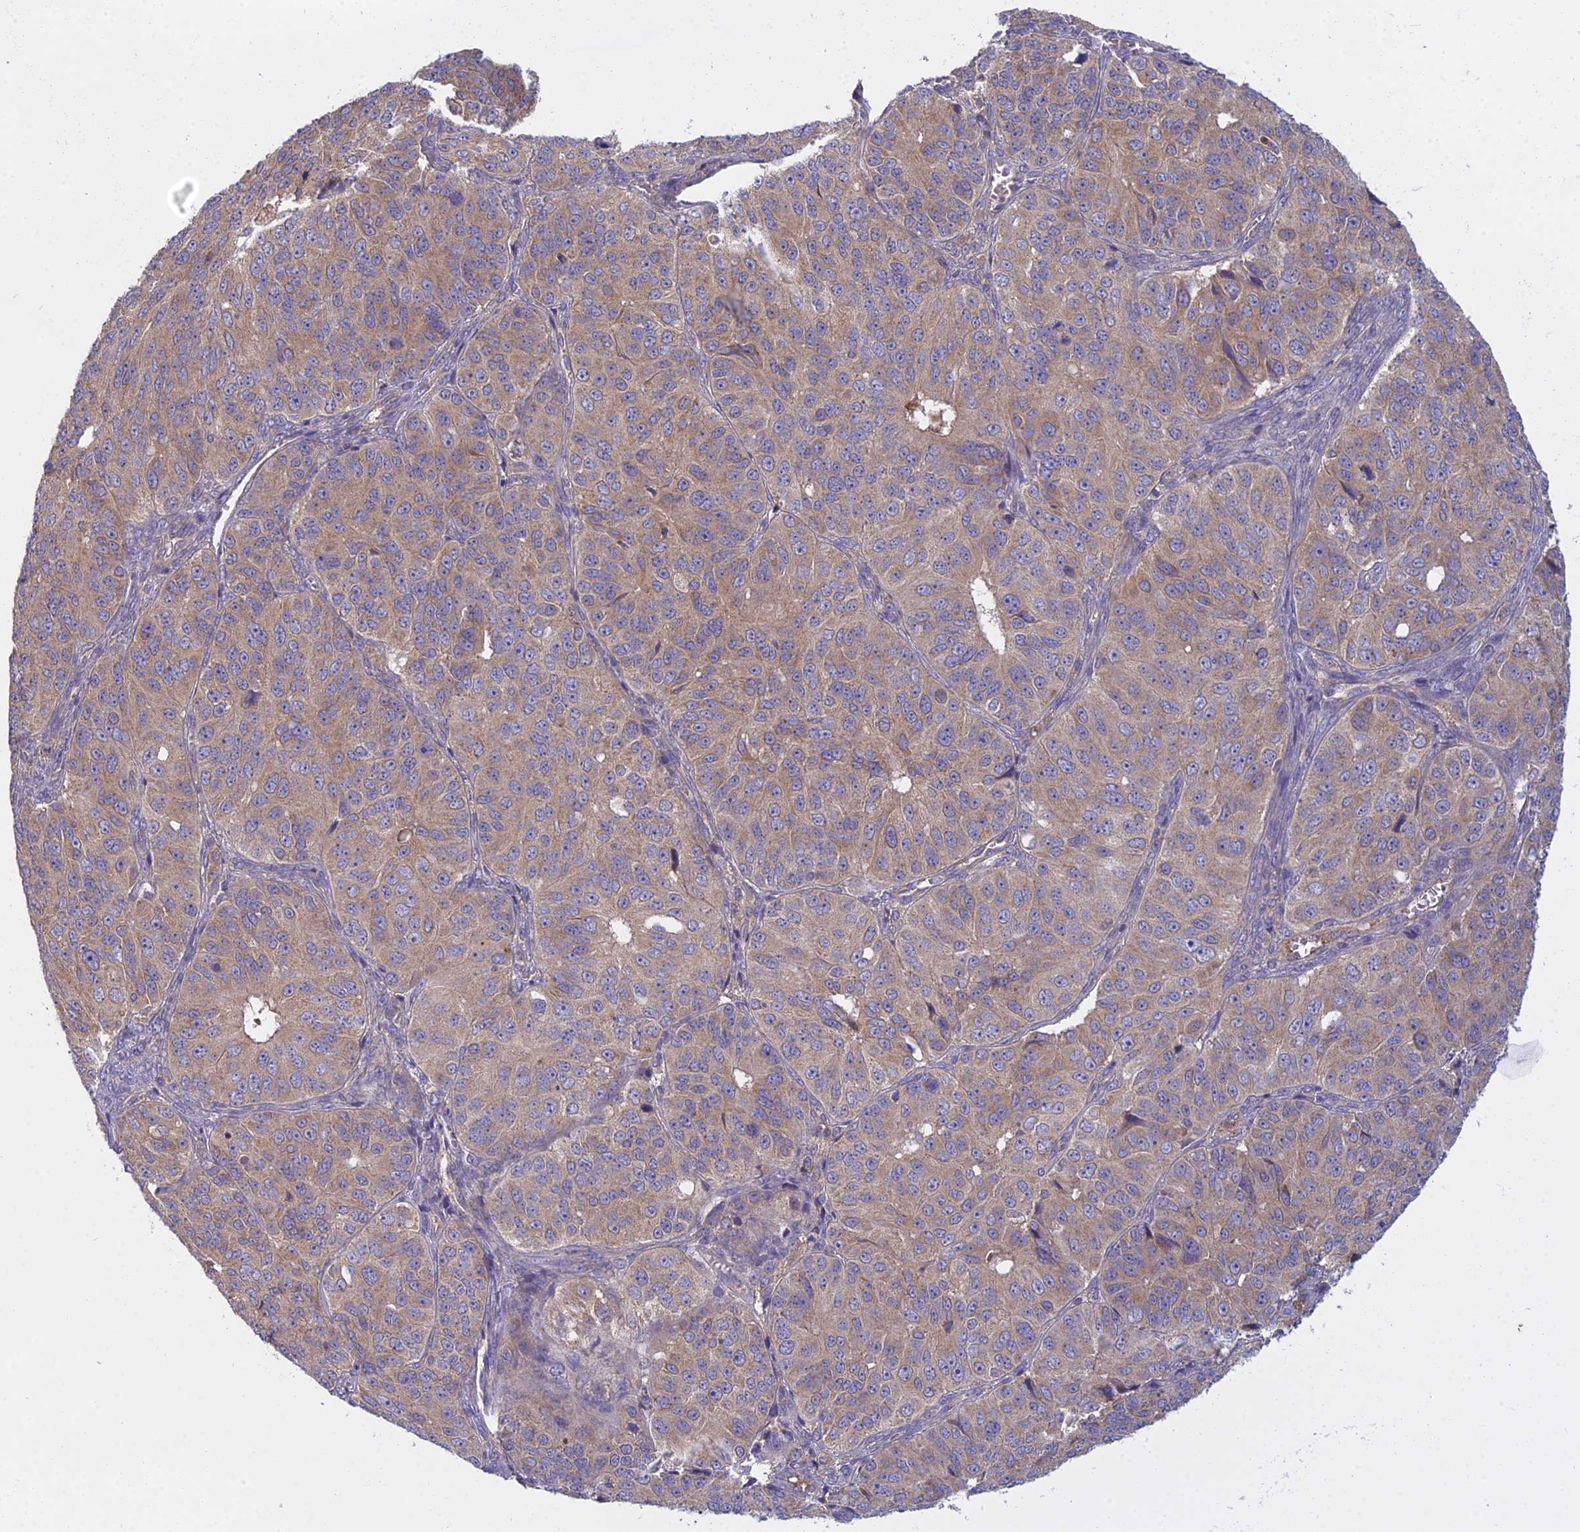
{"staining": {"intensity": "weak", "quantity": ">75%", "location": "cytoplasmic/membranous"}, "tissue": "ovarian cancer", "cell_type": "Tumor cells", "image_type": "cancer", "snomed": [{"axis": "morphology", "description": "Carcinoma, endometroid"}, {"axis": "topography", "description": "Ovary"}], "caption": "This photomicrograph shows IHC staining of human ovarian endometroid carcinoma, with low weak cytoplasmic/membranous expression in approximately >75% of tumor cells.", "gene": "CCDC167", "patient": {"sex": "female", "age": 51}}